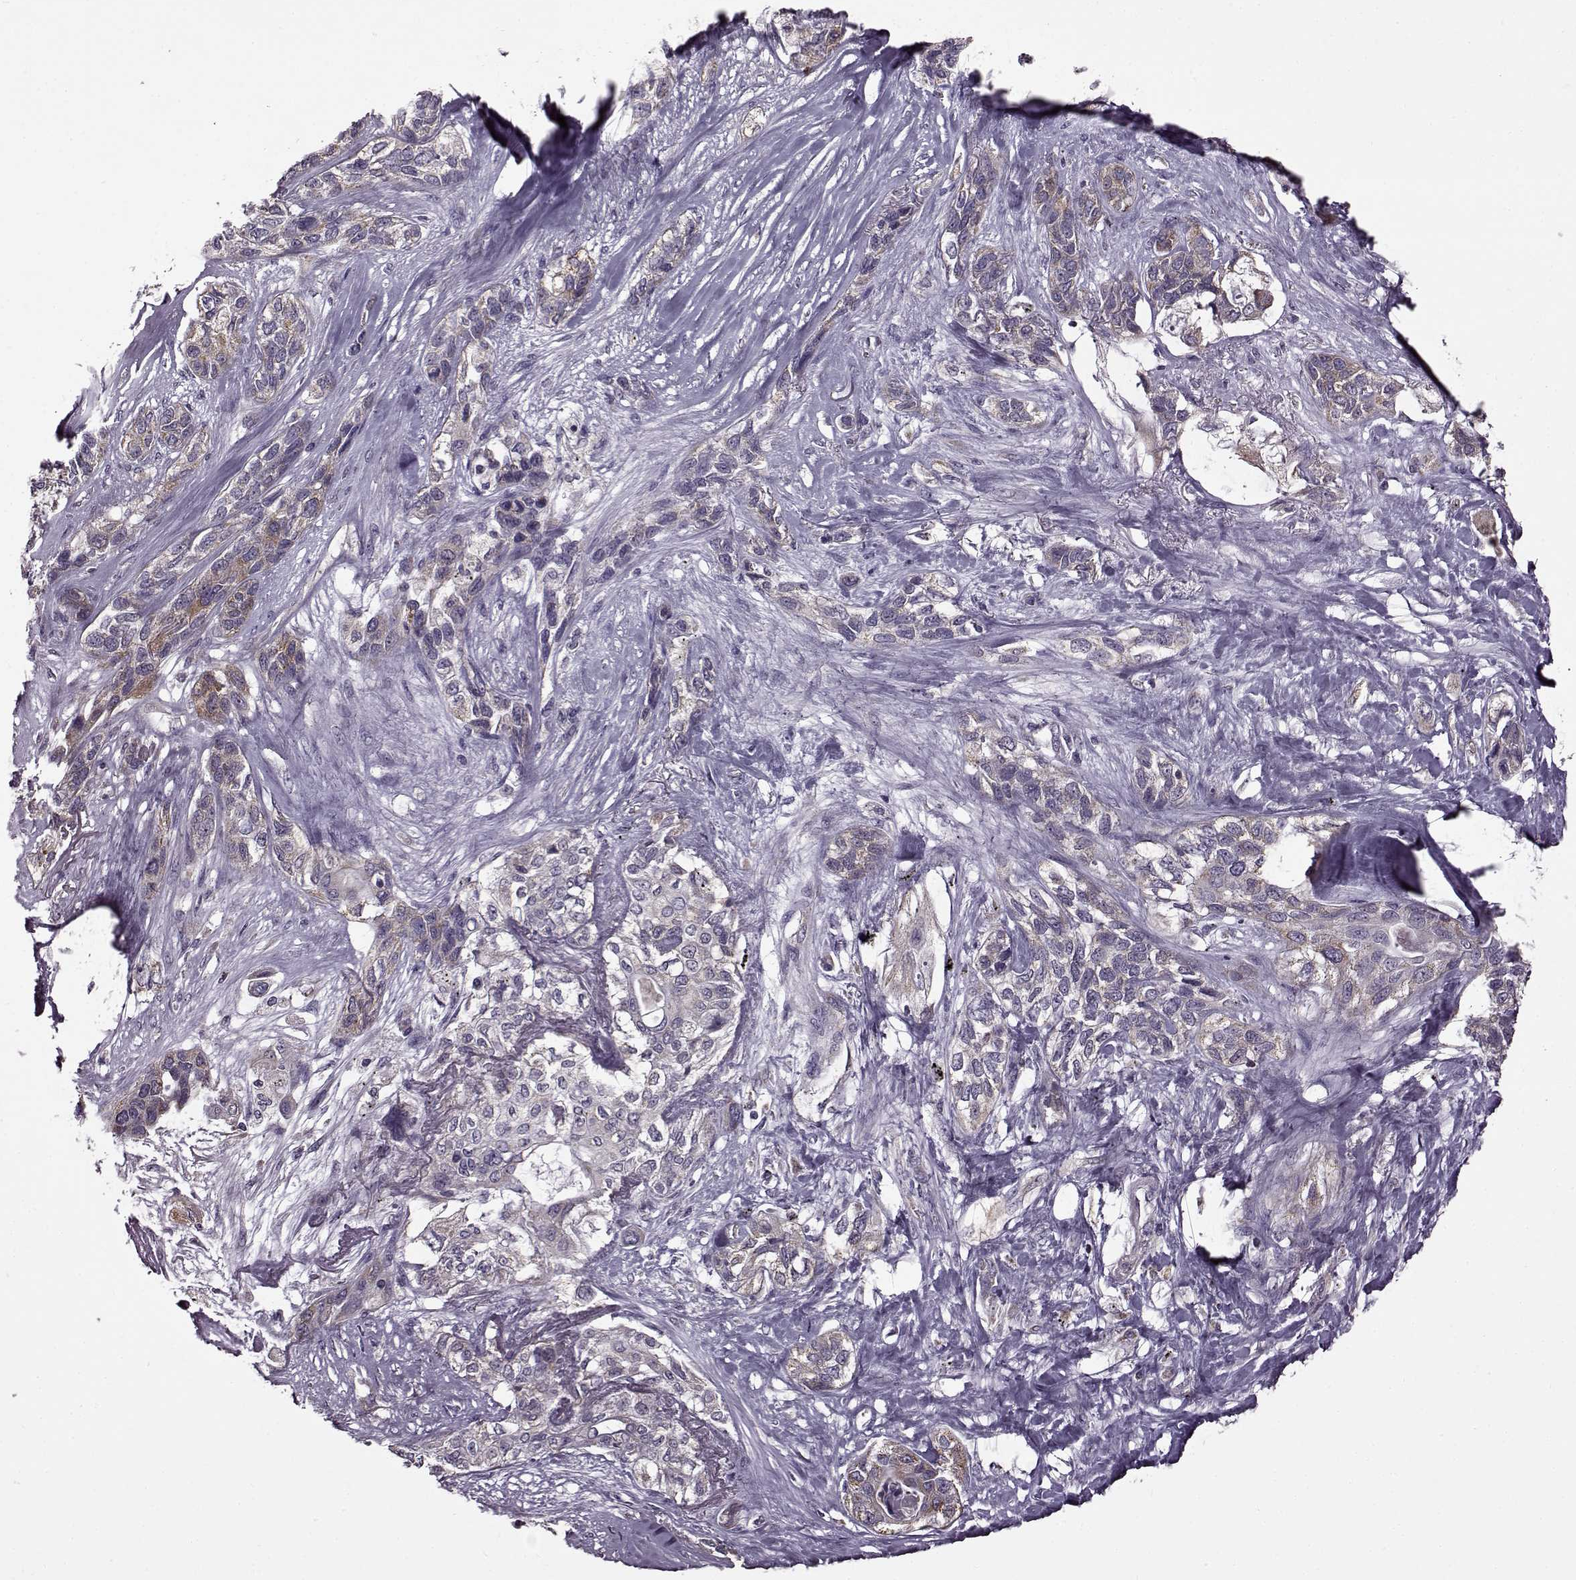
{"staining": {"intensity": "moderate", "quantity": ">75%", "location": "cytoplasmic/membranous"}, "tissue": "lung cancer", "cell_type": "Tumor cells", "image_type": "cancer", "snomed": [{"axis": "morphology", "description": "Squamous cell carcinoma, NOS"}, {"axis": "topography", "description": "Lung"}], "caption": "Immunohistochemistry photomicrograph of squamous cell carcinoma (lung) stained for a protein (brown), which displays medium levels of moderate cytoplasmic/membranous positivity in about >75% of tumor cells.", "gene": "MTSS1", "patient": {"sex": "female", "age": 70}}